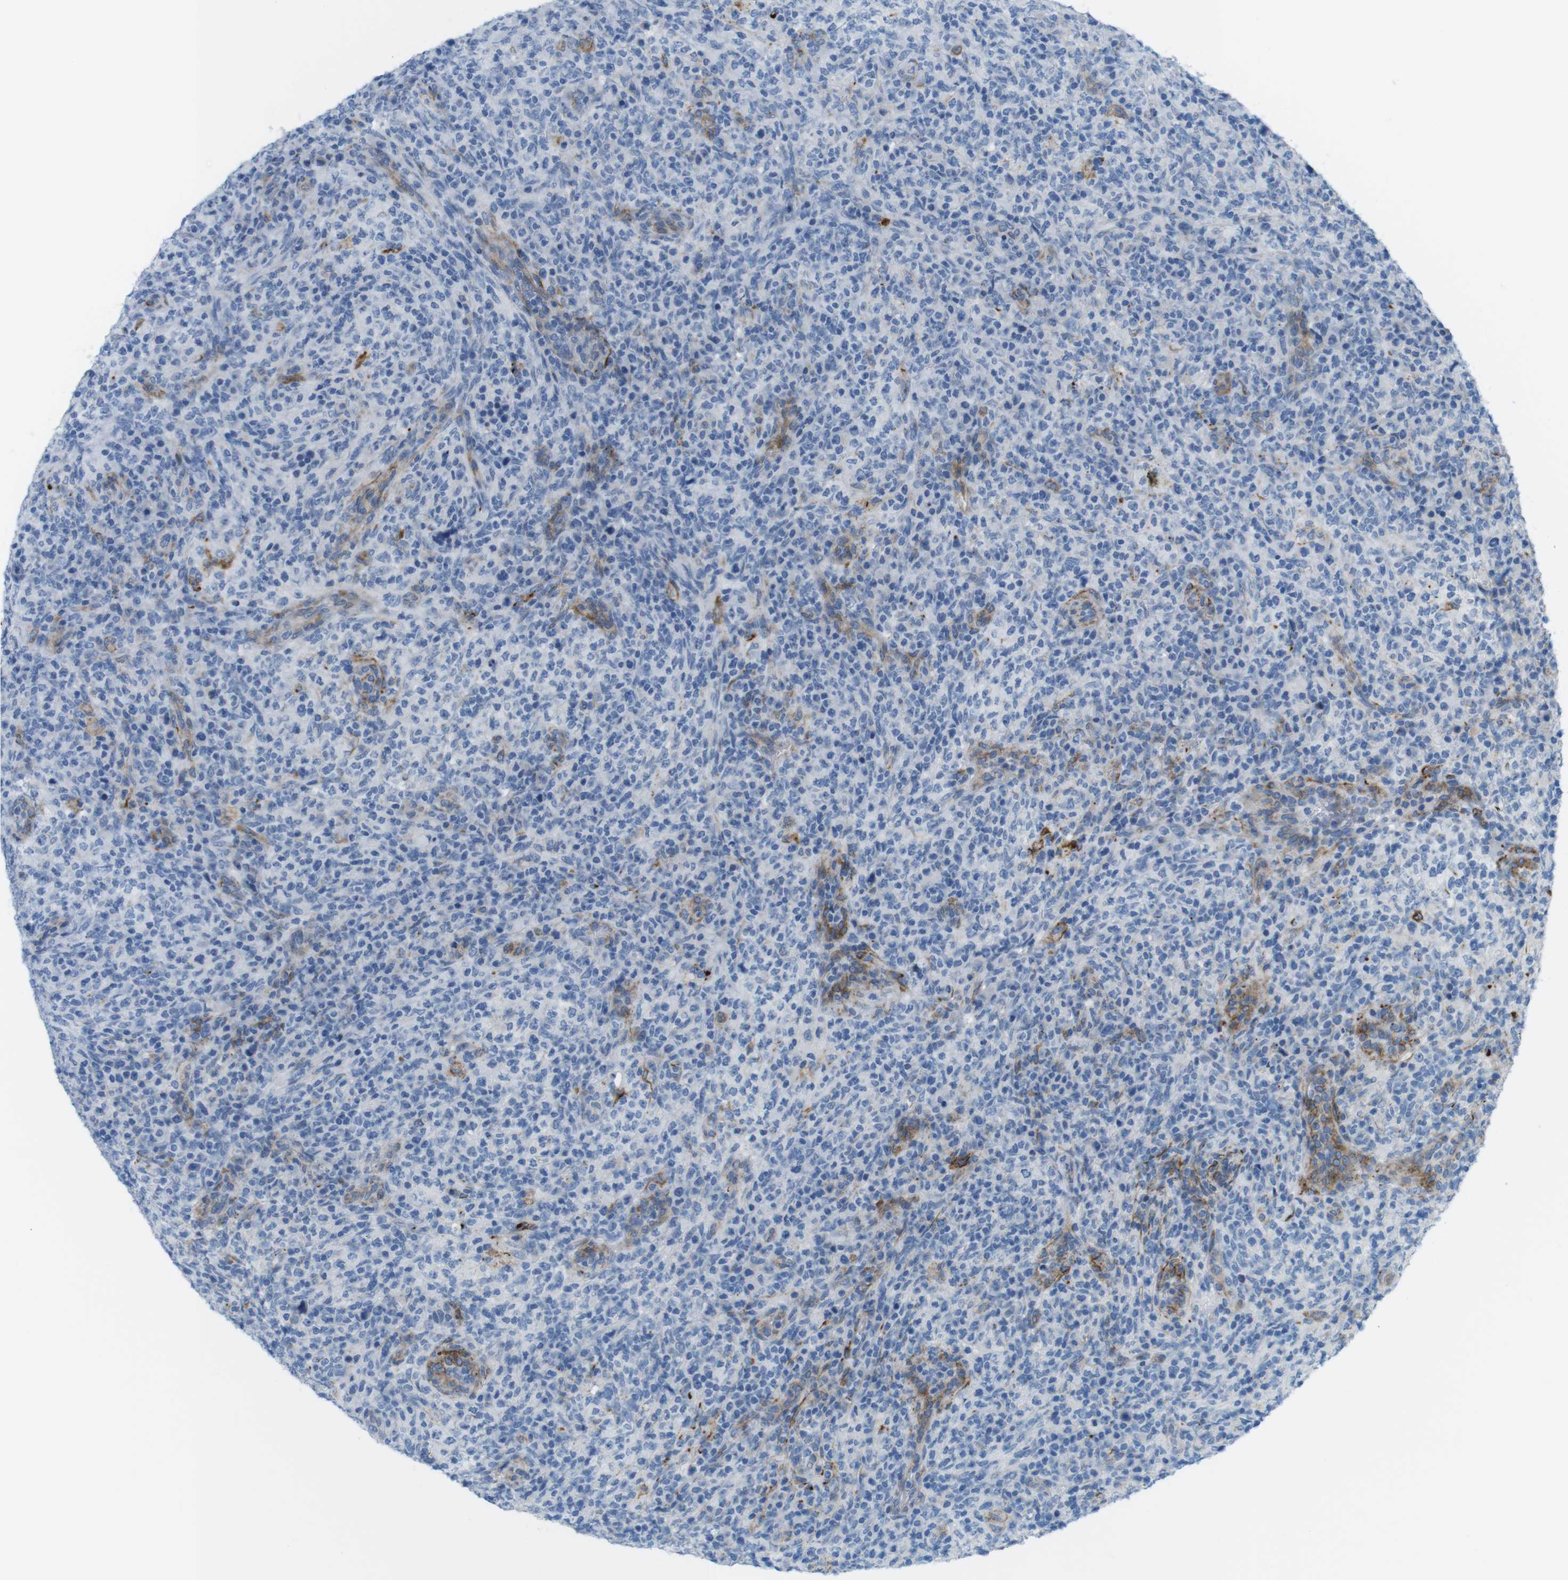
{"staining": {"intensity": "negative", "quantity": "none", "location": "none"}, "tissue": "lymphoma", "cell_type": "Tumor cells", "image_type": "cancer", "snomed": [{"axis": "morphology", "description": "Malignant lymphoma, non-Hodgkin's type, High grade"}, {"axis": "topography", "description": "Lymph node"}], "caption": "Immunohistochemistry (IHC) of lymphoma displays no expression in tumor cells.", "gene": "MYH9", "patient": {"sex": "female", "age": 76}}